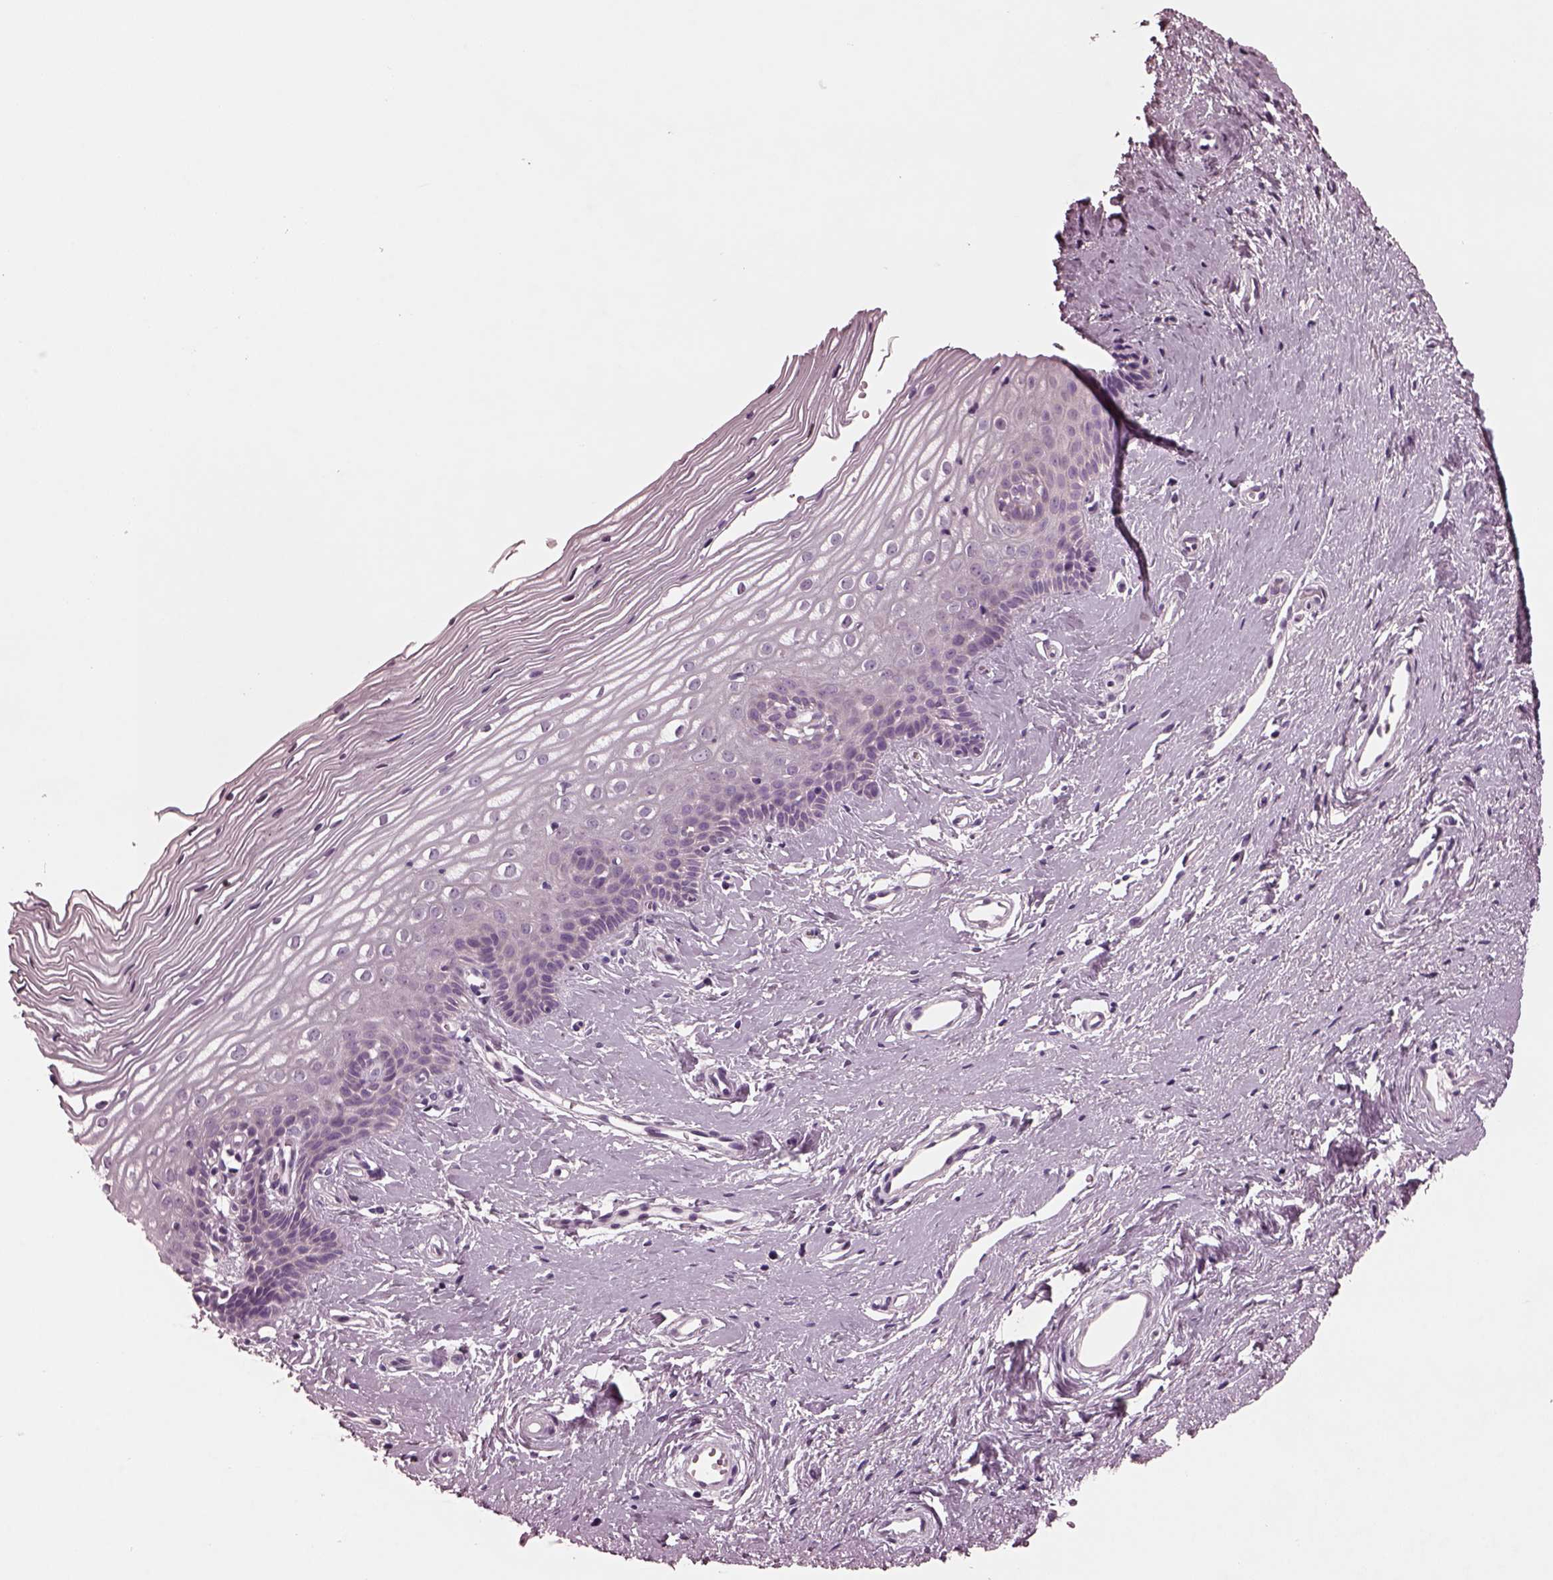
{"staining": {"intensity": "negative", "quantity": "none", "location": "none"}, "tissue": "cervix", "cell_type": "Glandular cells", "image_type": "normal", "snomed": [{"axis": "morphology", "description": "Normal tissue, NOS"}, {"axis": "topography", "description": "Cervix"}], "caption": "Immunohistochemical staining of normal human cervix reveals no significant staining in glandular cells. (Brightfield microscopy of DAB IHC at high magnification).", "gene": "AP4M1", "patient": {"sex": "female", "age": 40}}